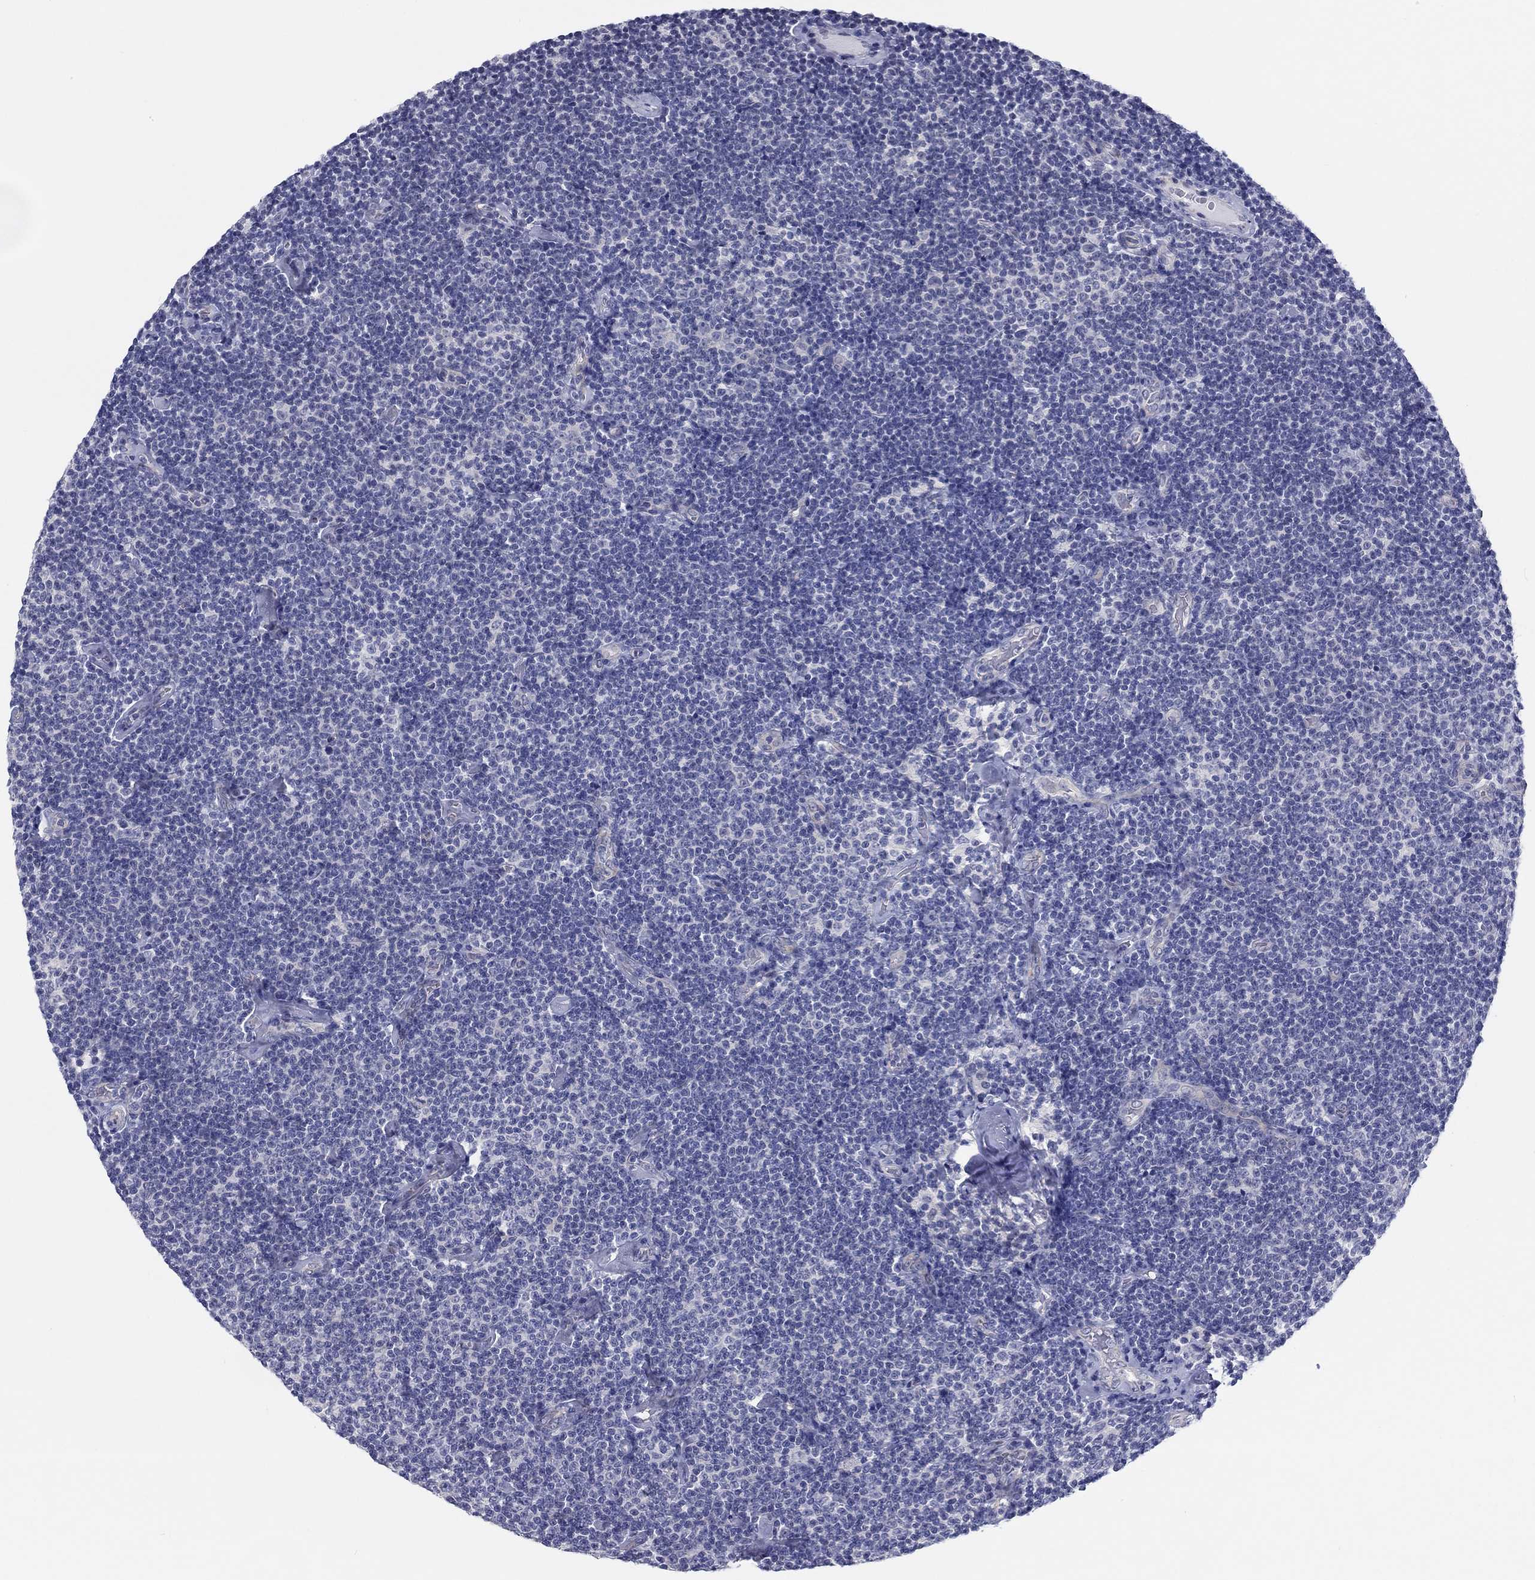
{"staining": {"intensity": "negative", "quantity": "none", "location": "none"}, "tissue": "lymphoma", "cell_type": "Tumor cells", "image_type": "cancer", "snomed": [{"axis": "morphology", "description": "Malignant lymphoma, non-Hodgkin's type, Low grade"}, {"axis": "topography", "description": "Lymph node"}], "caption": "Human lymphoma stained for a protein using immunohistochemistry reveals no staining in tumor cells.", "gene": "CRYGD", "patient": {"sex": "male", "age": 81}}